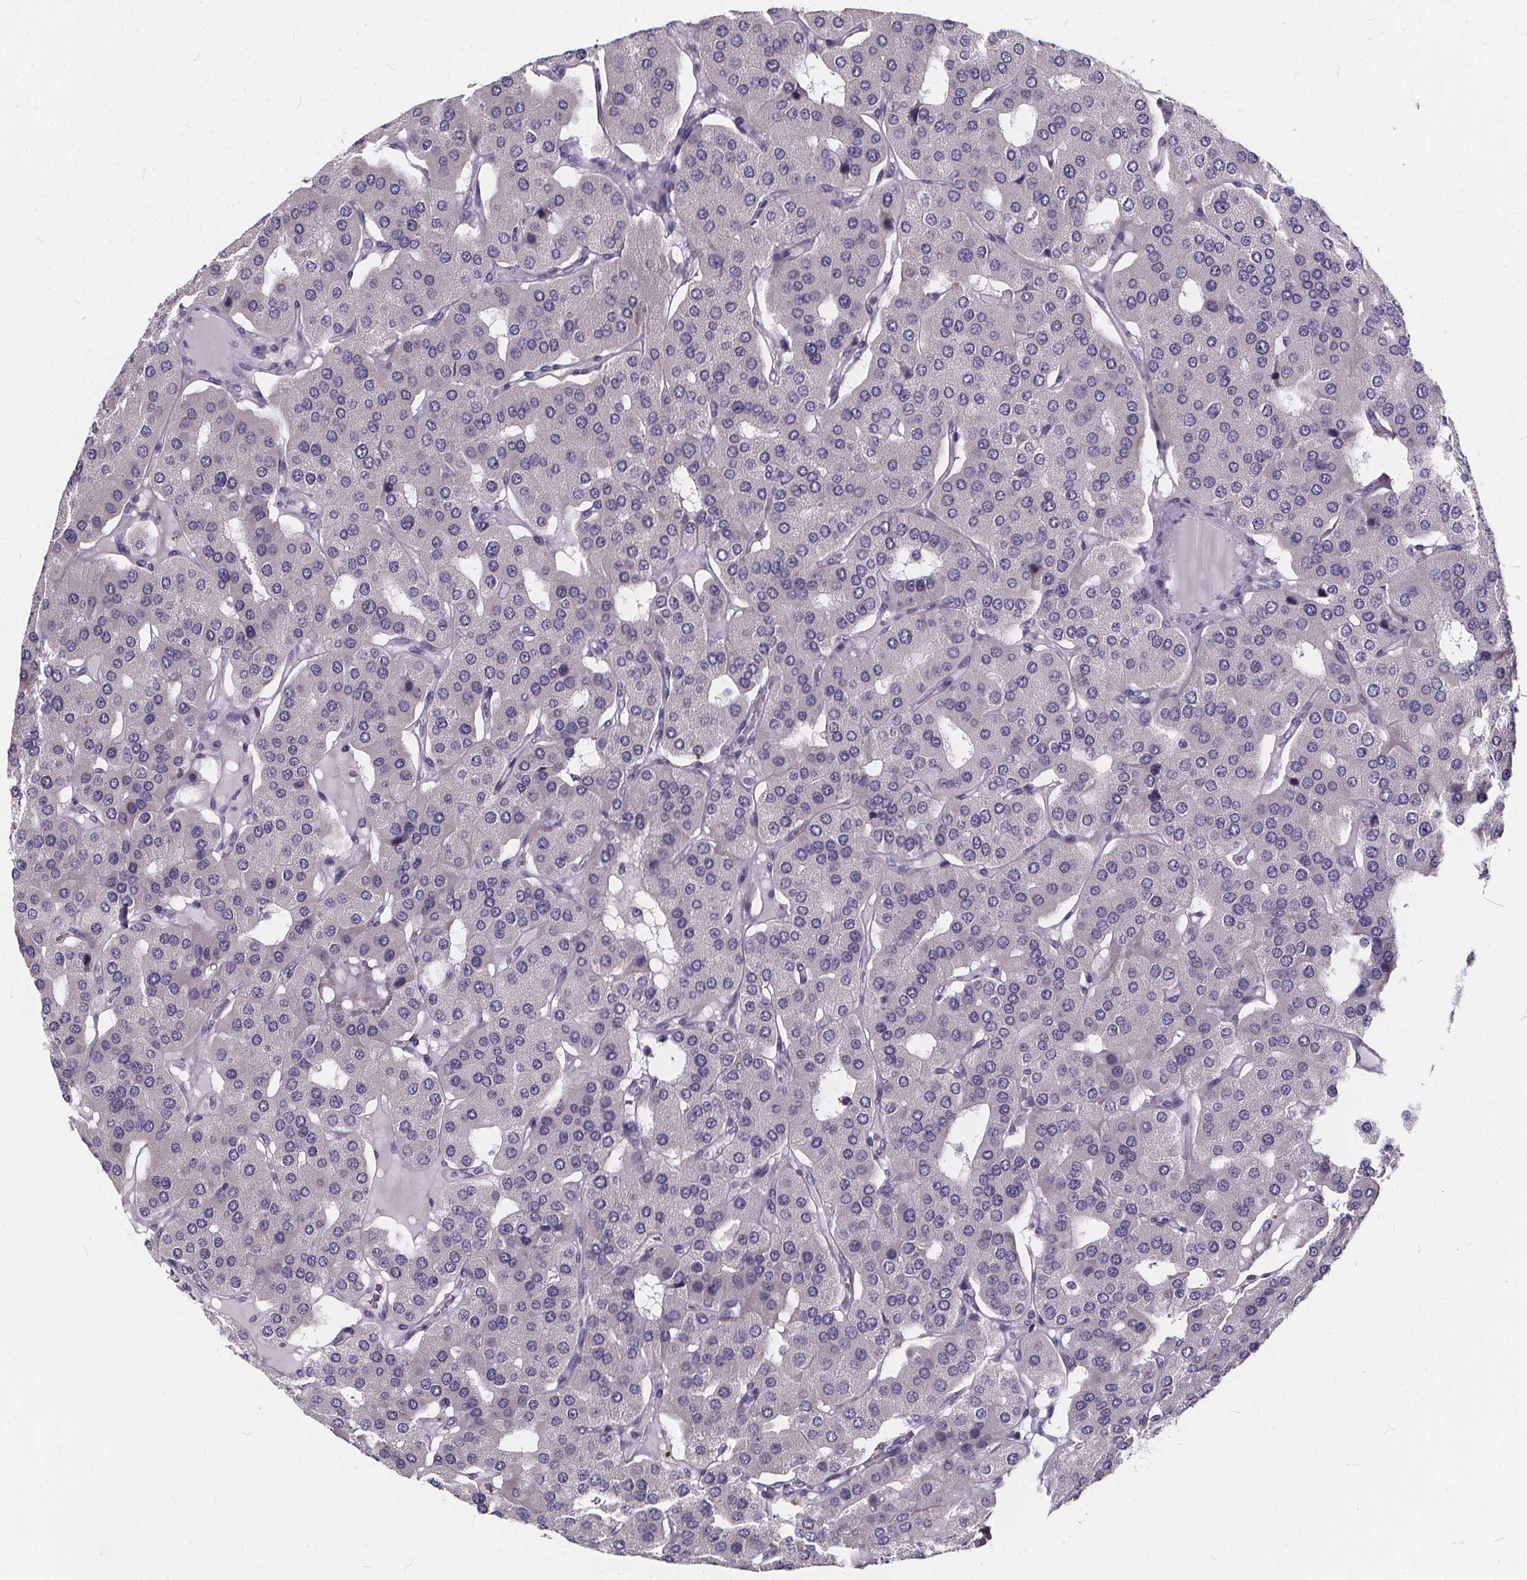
{"staining": {"intensity": "negative", "quantity": "none", "location": "none"}, "tissue": "parathyroid gland", "cell_type": "Glandular cells", "image_type": "normal", "snomed": [{"axis": "morphology", "description": "Normal tissue, NOS"}, {"axis": "morphology", "description": "Adenoma, NOS"}, {"axis": "topography", "description": "Parathyroid gland"}], "caption": "Parathyroid gland stained for a protein using IHC displays no staining glandular cells.", "gene": "SPEF2", "patient": {"sex": "female", "age": 86}}